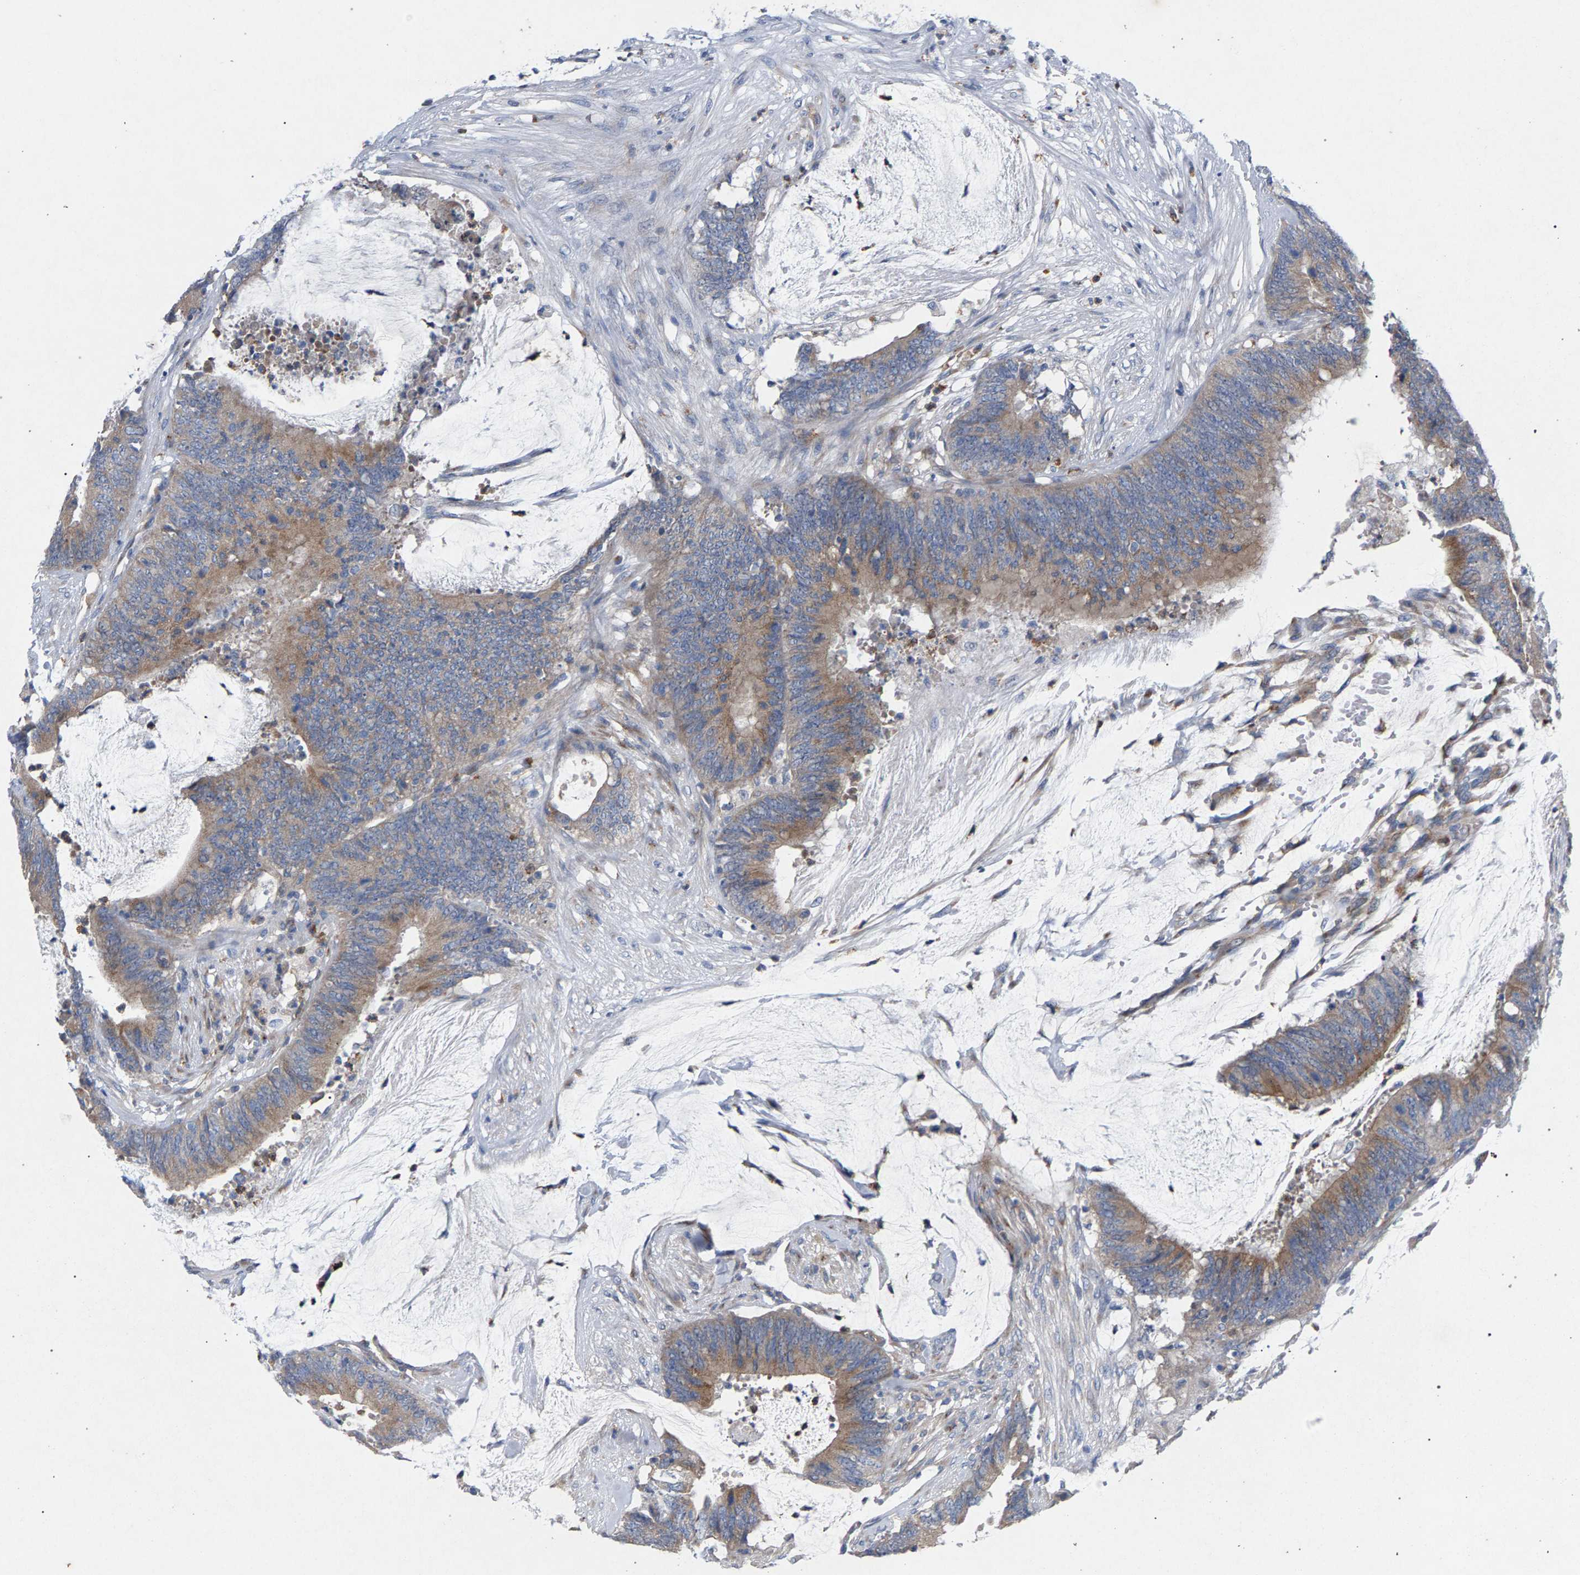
{"staining": {"intensity": "moderate", "quantity": ">75%", "location": "cytoplasmic/membranous"}, "tissue": "colorectal cancer", "cell_type": "Tumor cells", "image_type": "cancer", "snomed": [{"axis": "morphology", "description": "Adenocarcinoma, NOS"}, {"axis": "topography", "description": "Rectum"}], "caption": "Immunohistochemistry of colorectal cancer (adenocarcinoma) demonstrates medium levels of moderate cytoplasmic/membranous staining in about >75% of tumor cells.", "gene": "MAMDC2", "patient": {"sex": "female", "age": 66}}